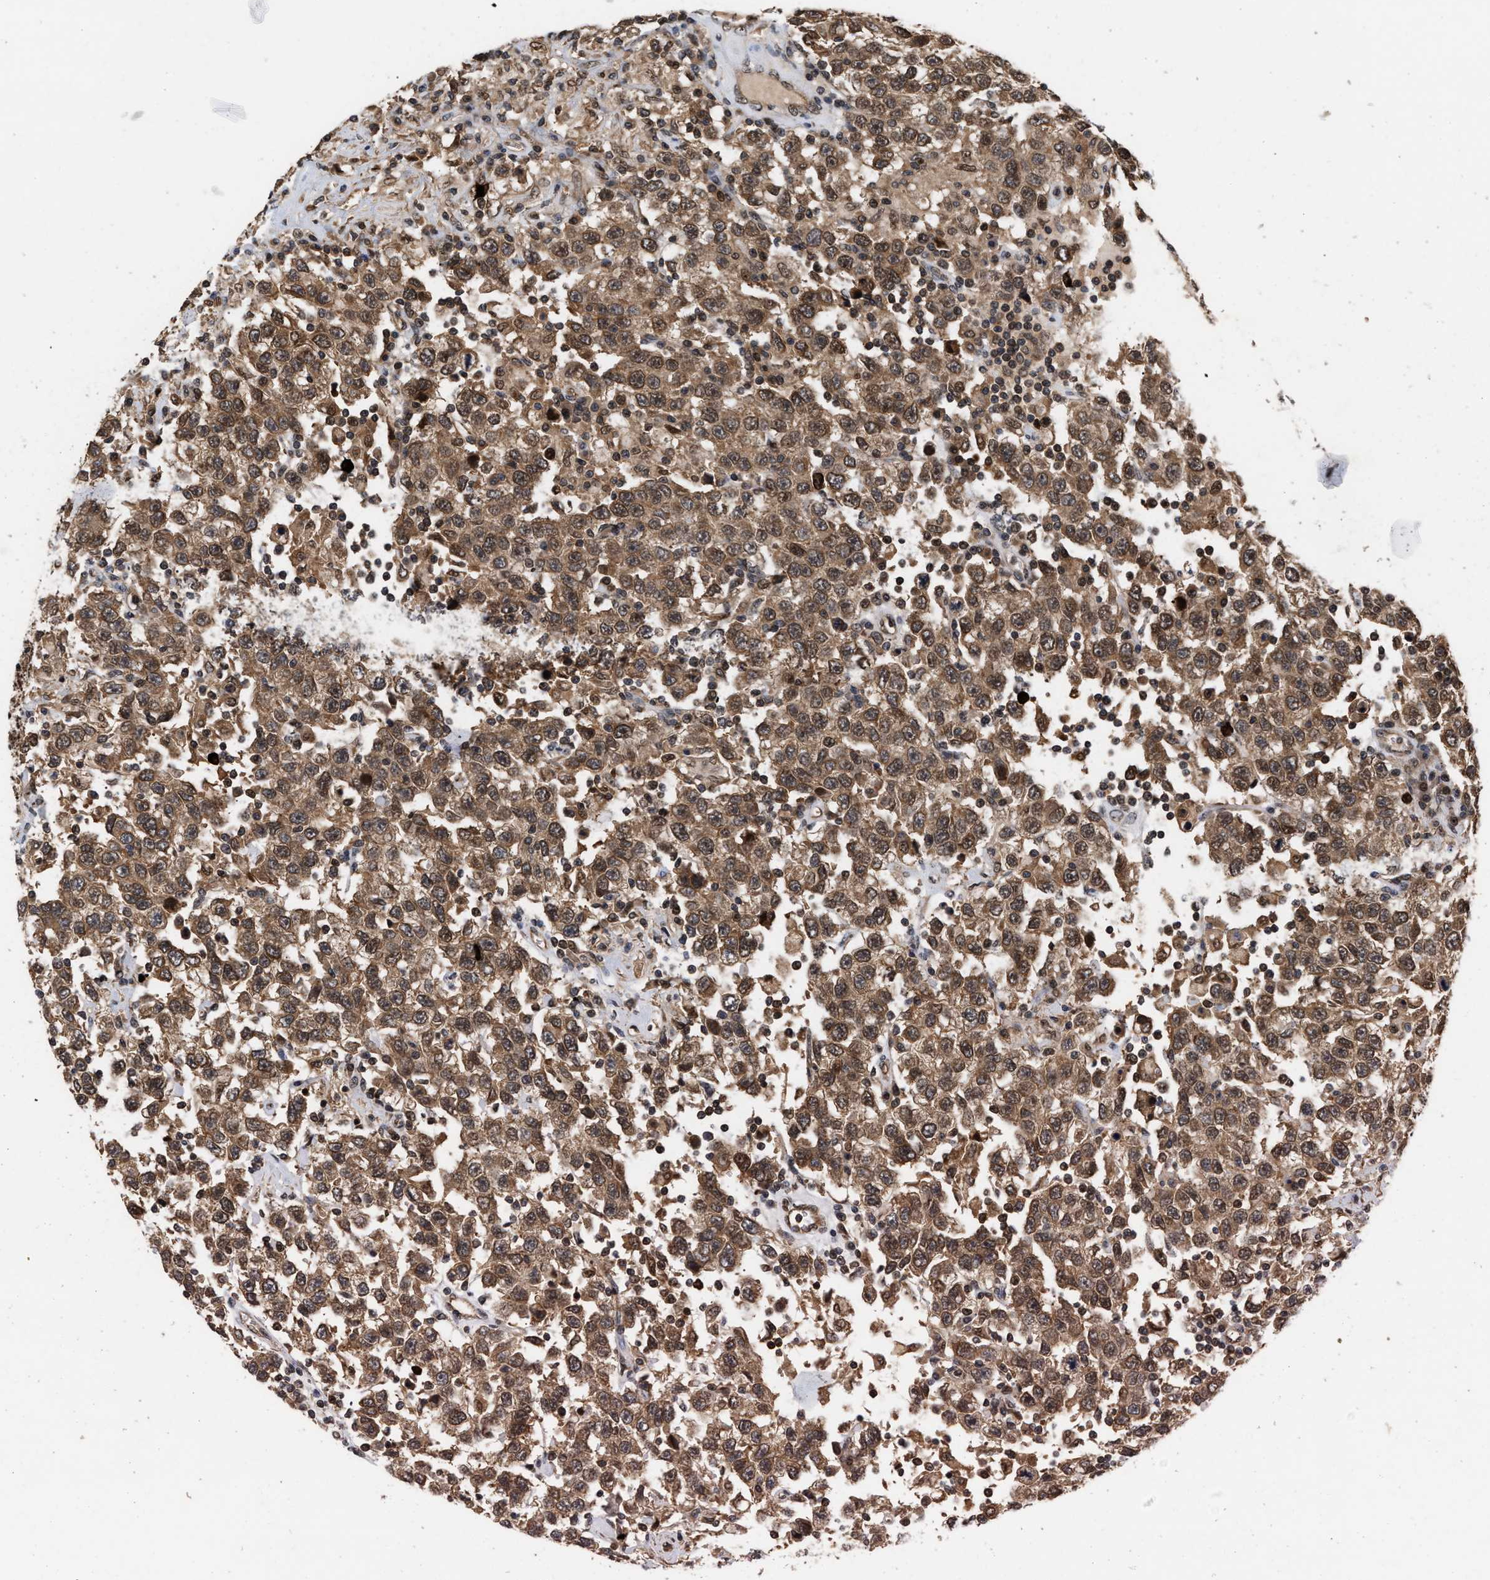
{"staining": {"intensity": "moderate", "quantity": ">75%", "location": "cytoplasmic/membranous,nuclear"}, "tissue": "testis cancer", "cell_type": "Tumor cells", "image_type": "cancer", "snomed": [{"axis": "morphology", "description": "Seminoma, NOS"}, {"axis": "topography", "description": "Testis"}], "caption": "A medium amount of moderate cytoplasmic/membranous and nuclear staining is appreciated in approximately >75% of tumor cells in testis seminoma tissue.", "gene": "ABHD5", "patient": {"sex": "male", "age": 41}}